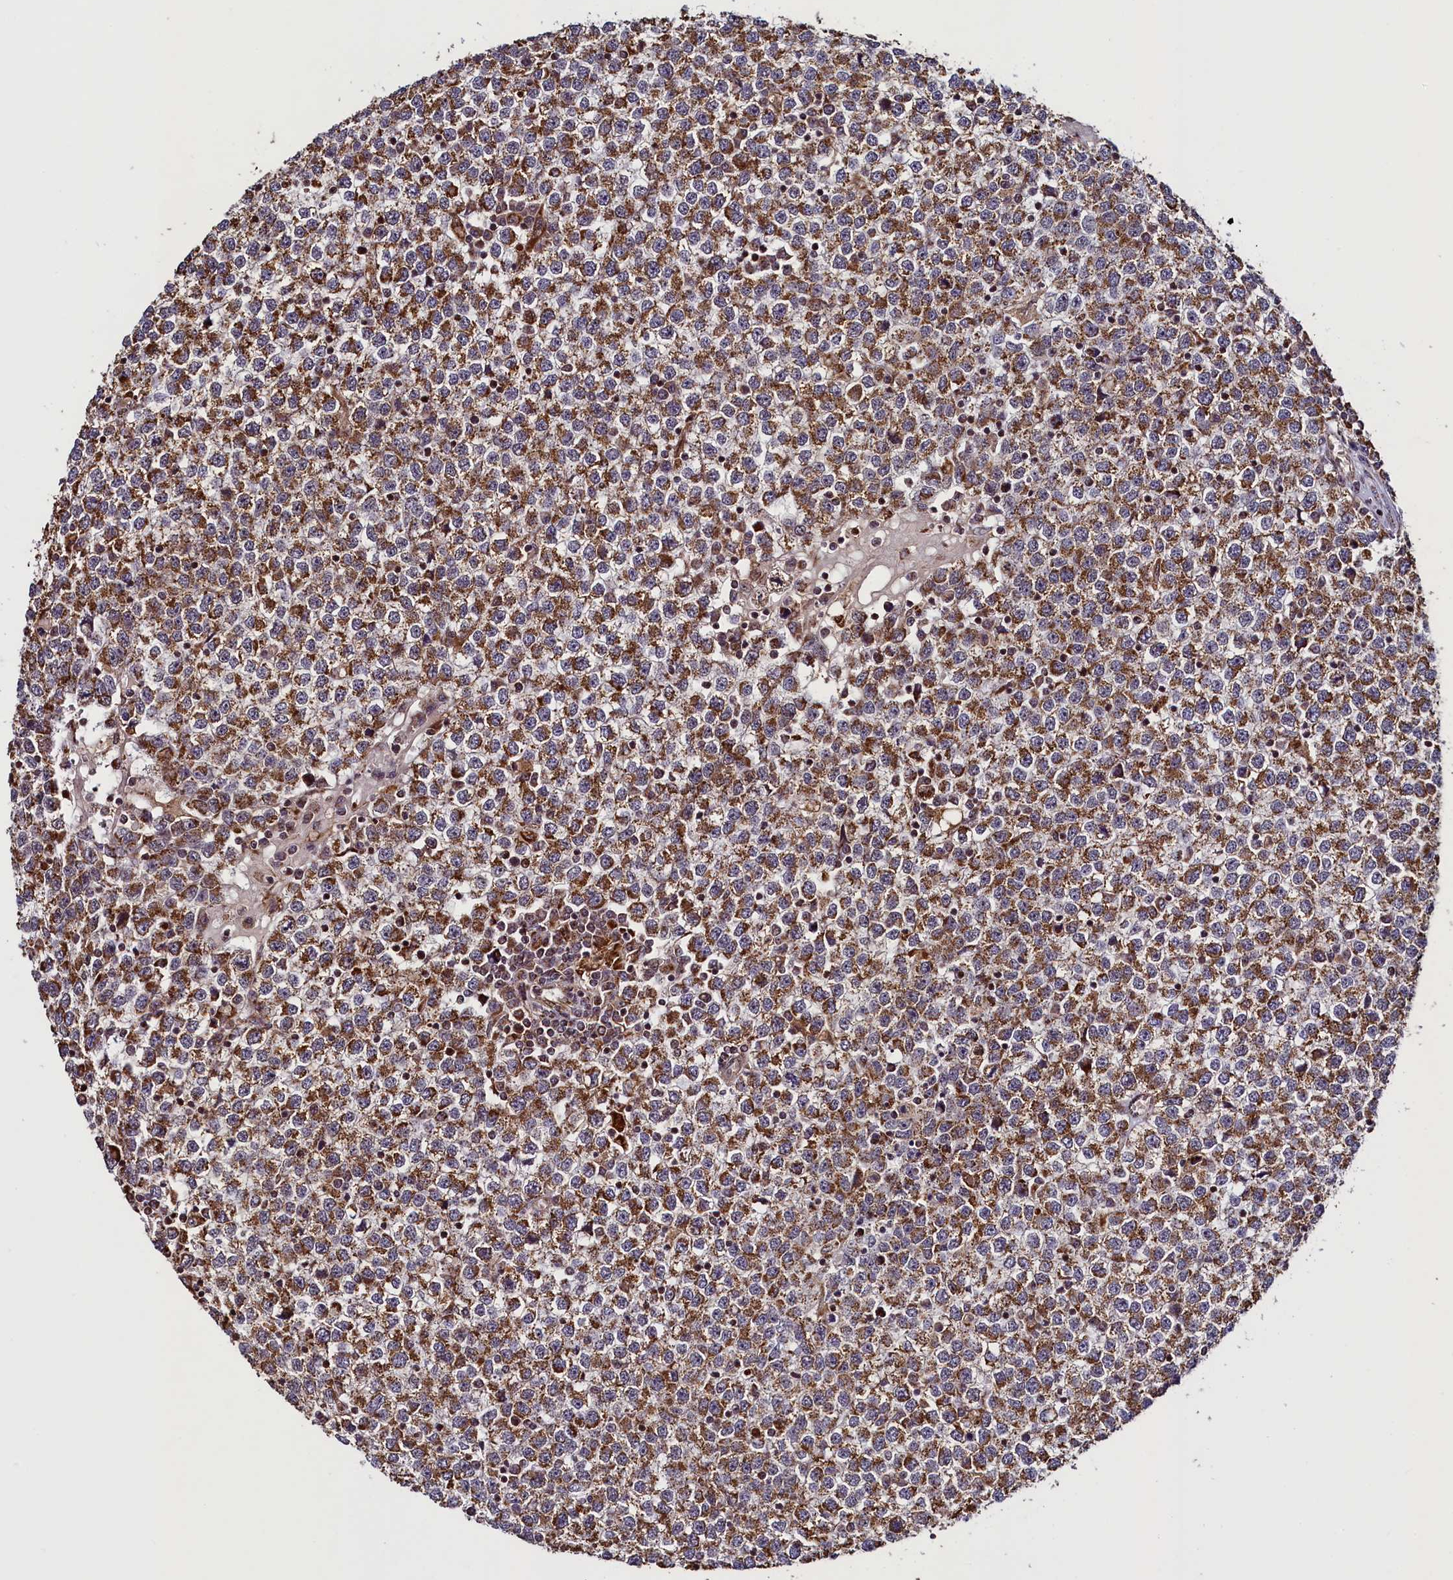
{"staining": {"intensity": "moderate", "quantity": ">75%", "location": "cytoplasmic/membranous"}, "tissue": "testis cancer", "cell_type": "Tumor cells", "image_type": "cancer", "snomed": [{"axis": "morphology", "description": "Seminoma, NOS"}, {"axis": "topography", "description": "Testis"}], "caption": "This is a photomicrograph of IHC staining of testis cancer (seminoma), which shows moderate positivity in the cytoplasmic/membranous of tumor cells.", "gene": "ZNF577", "patient": {"sex": "male", "age": 65}}